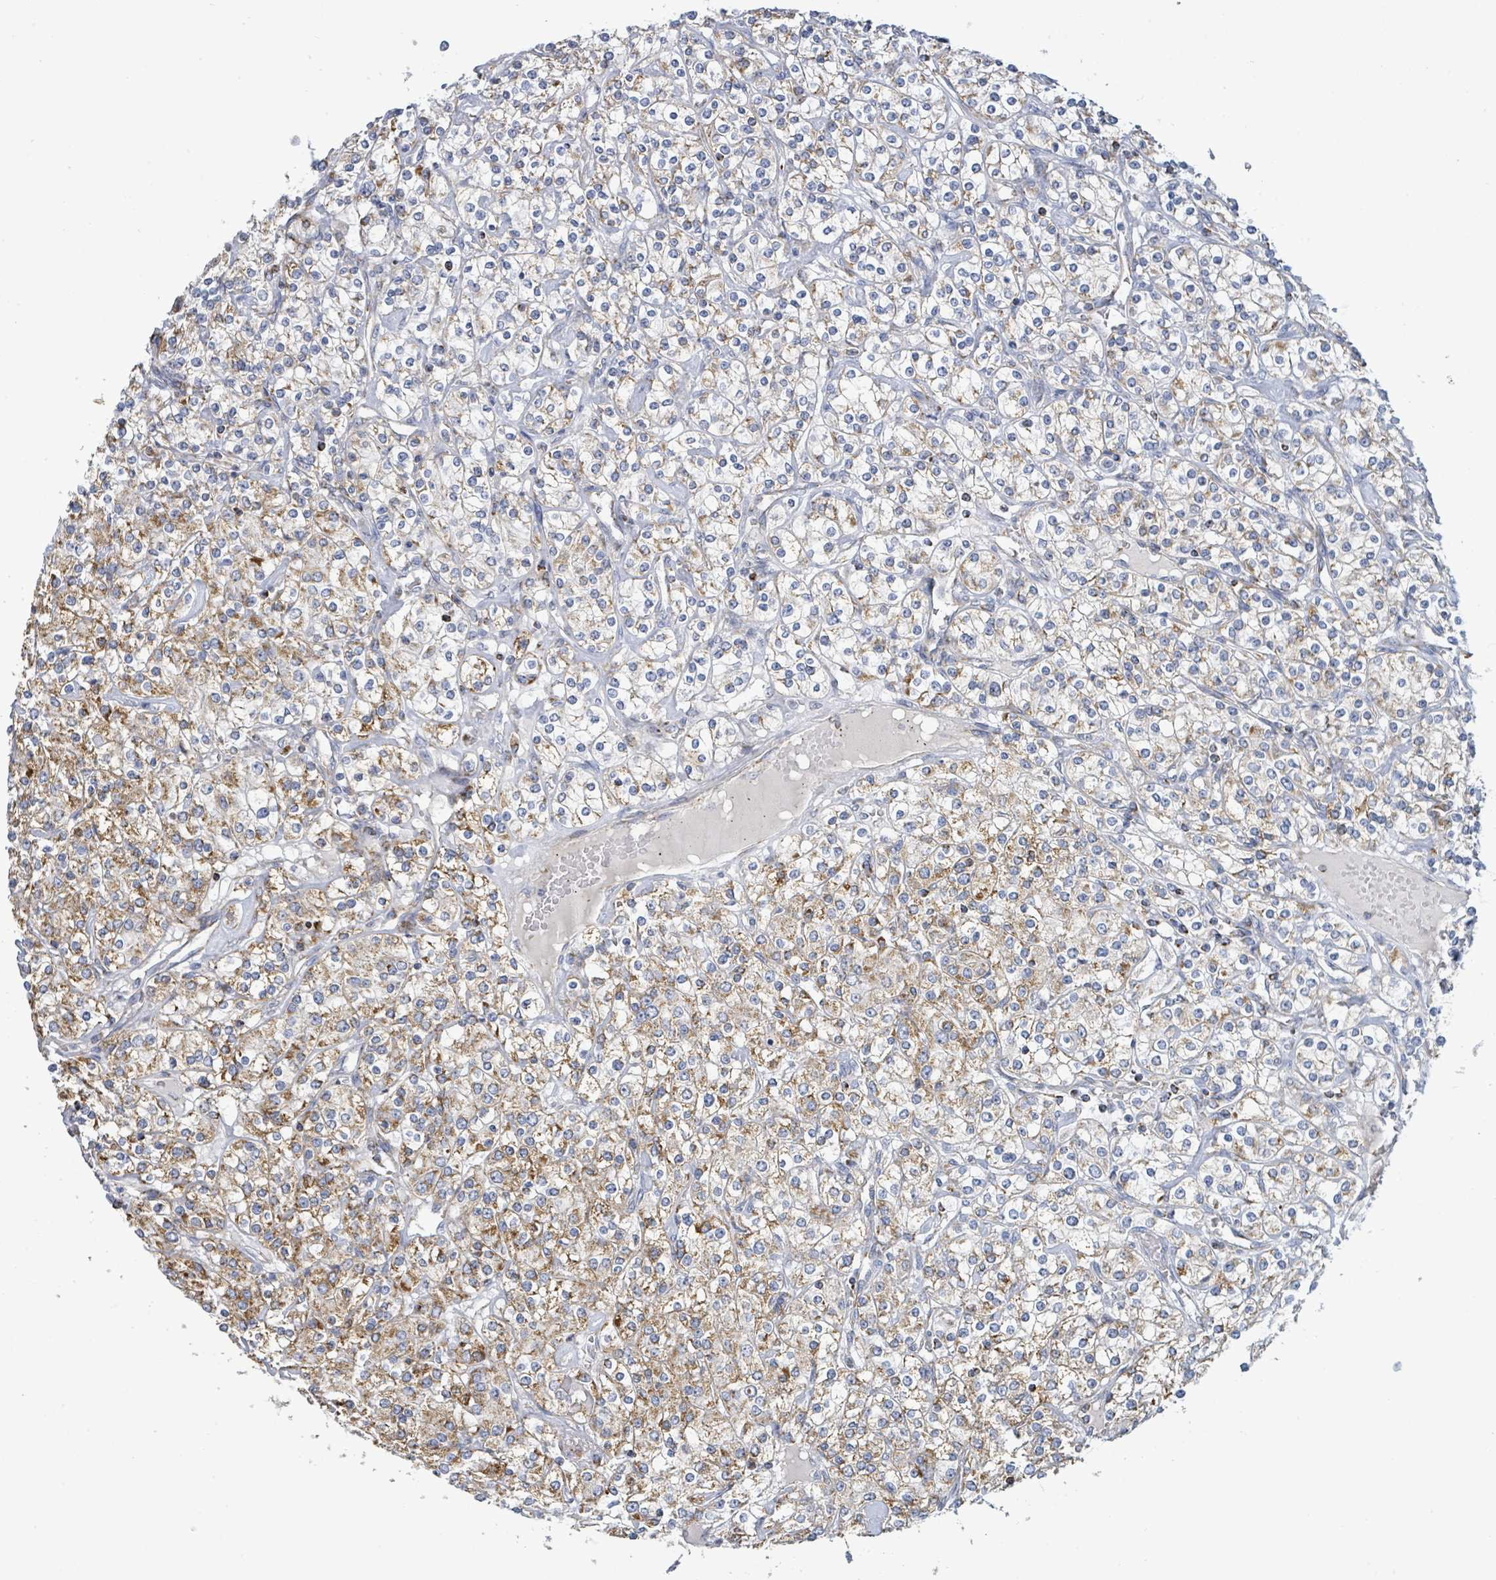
{"staining": {"intensity": "moderate", "quantity": "25%-75%", "location": "cytoplasmic/membranous"}, "tissue": "renal cancer", "cell_type": "Tumor cells", "image_type": "cancer", "snomed": [{"axis": "morphology", "description": "Adenocarcinoma, NOS"}, {"axis": "topography", "description": "Kidney"}], "caption": "Immunohistochemical staining of human renal adenocarcinoma reveals medium levels of moderate cytoplasmic/membranous positivity in about 25%-75% of tumor cells.", "gene": "SUCLG2", "patient": {"sex": "male", "age": 77}}